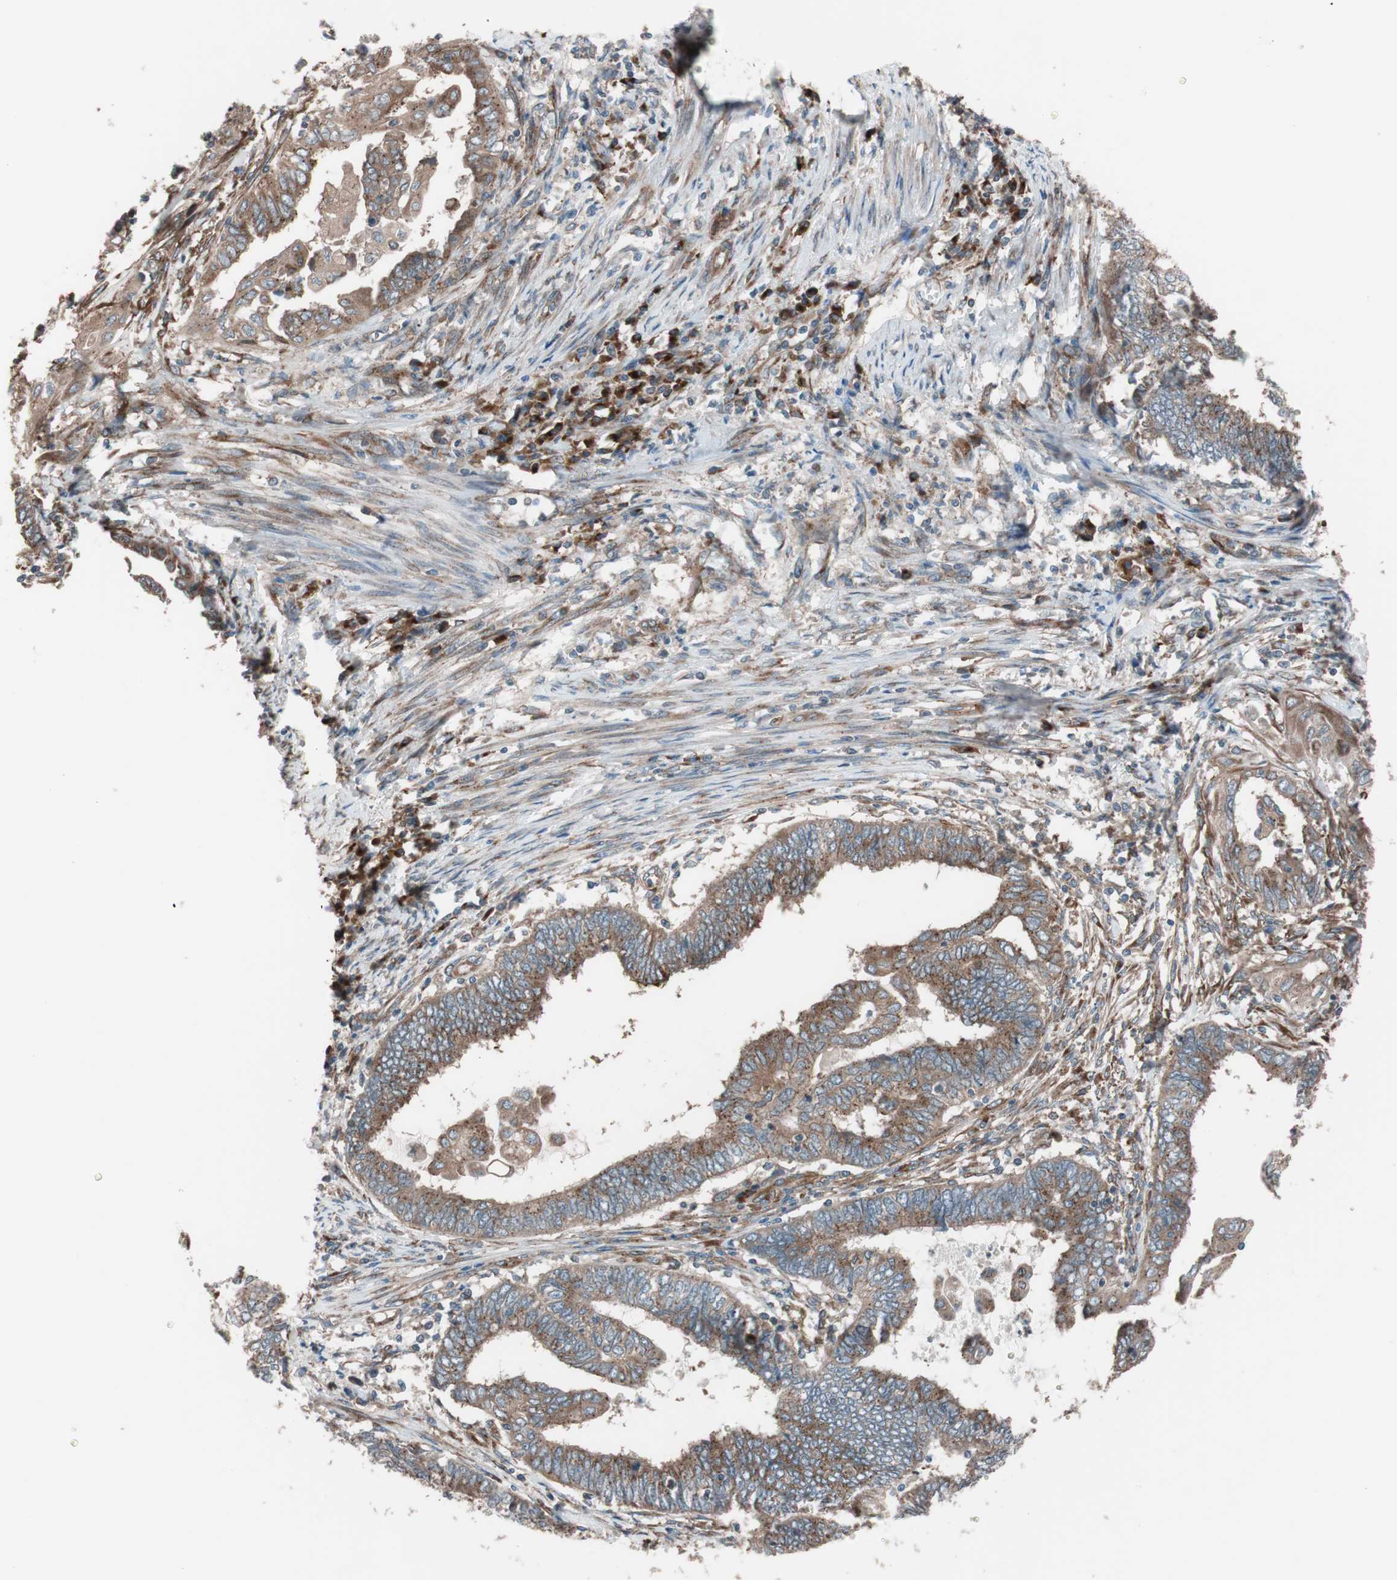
{"staining": {"intensity": "moderate", "quantity": ">75%", "location": "cytoplasmic/membranous"}, "tissue": "endometrial cancer", "cell_type": "Tumor cells", "image_type": "cancer", "snomed": [{"axis": "morphology", "description": "Adenocarcinoma, NOS"}, {"axis": "topography", "description": "Uterus"}, {"axis": "topography", "description": "Endometrium"}], "caption": "Protein expression analysis of endometrial cancer (adenocarcinoma) shows moderate cytoplasmic/membranous staining in approximately >75% of tumor cells.", "gene": "SEC31A", "patient": {"sex": "female", "age": 70}}